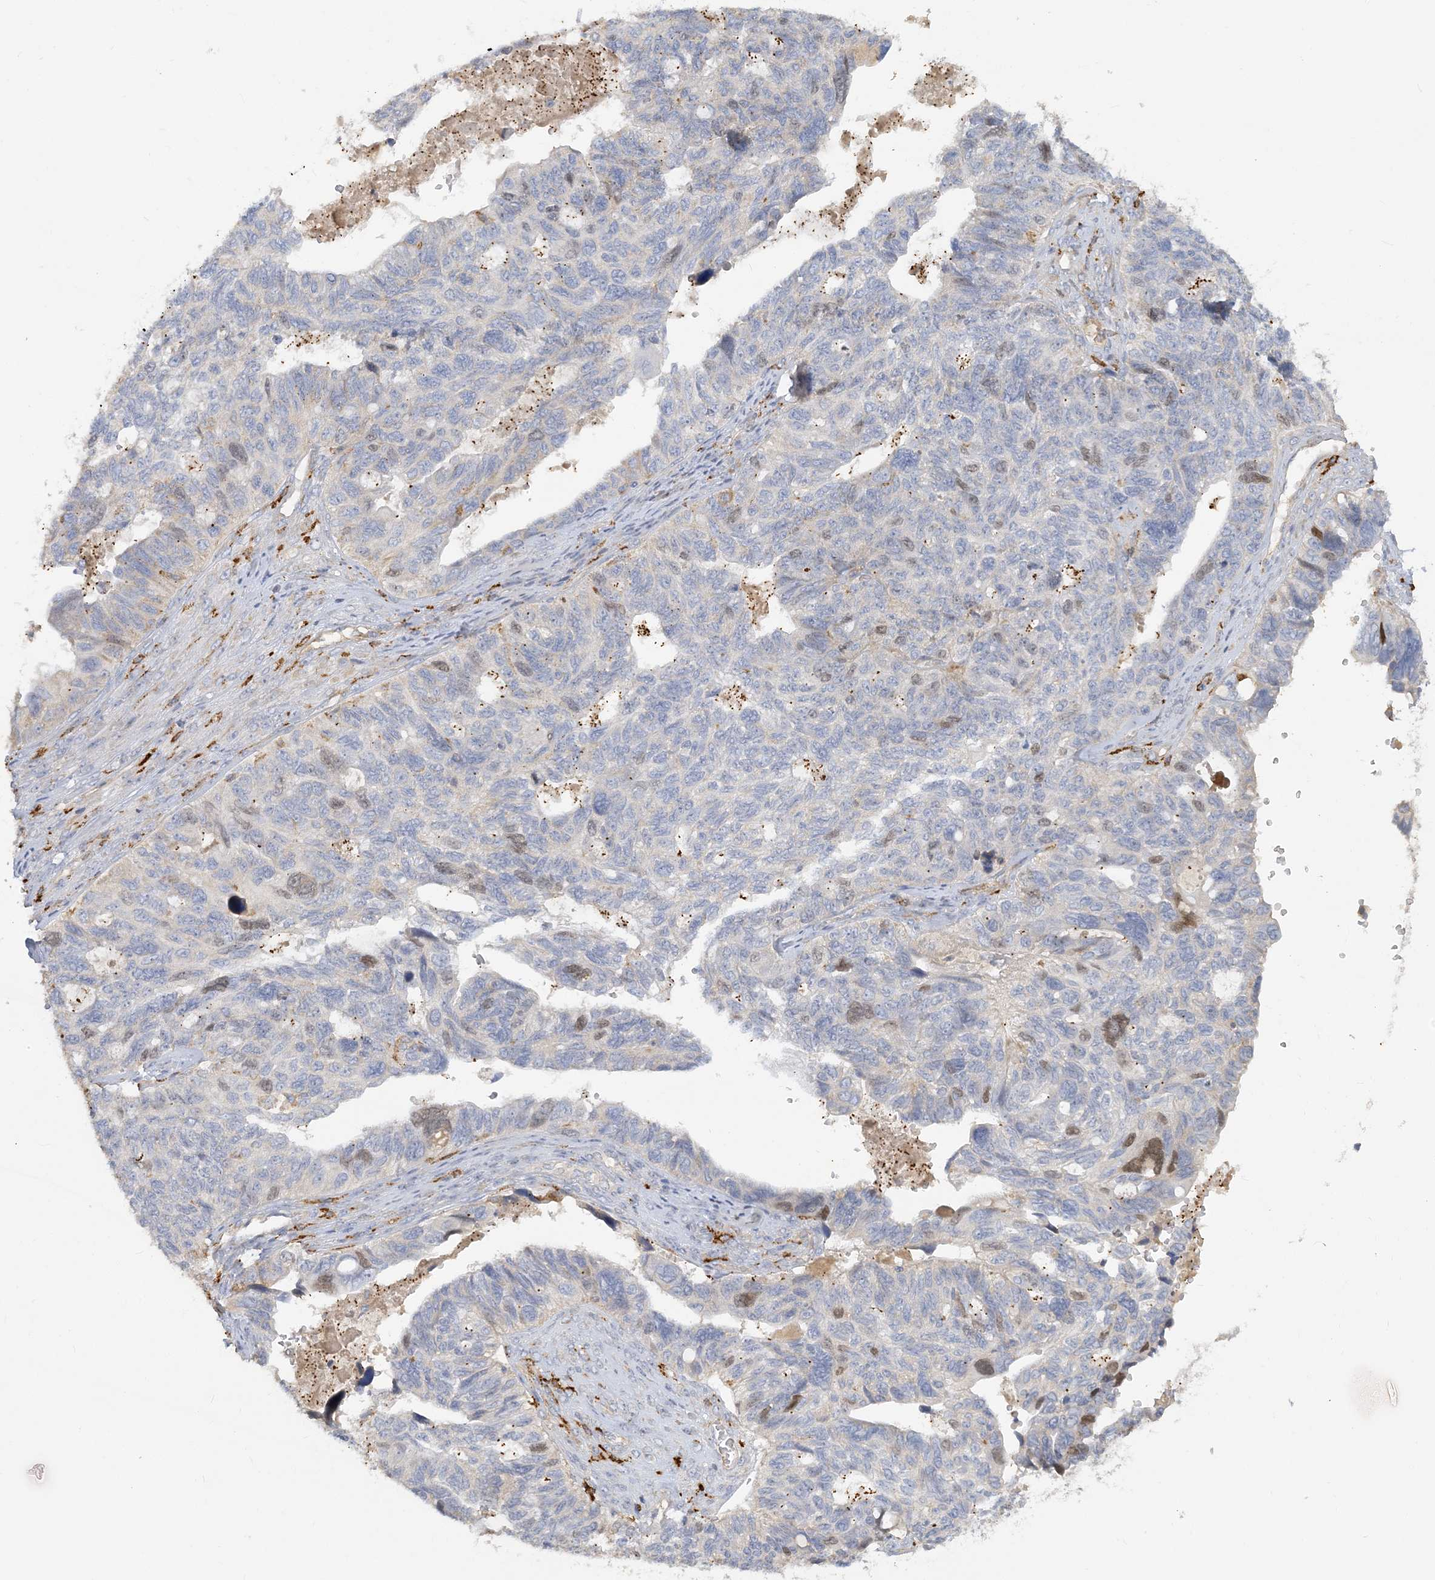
{"staining": {"intensity": "moderate", "quantity": "<25%", "location": "nuclear"}, "tissue": "ovarian cancer", "cell_type": "Tumor cells", "image_type": "cancer", "snomed": [{"axis": "morphology", "description": "Cystadenocarcinoma, serous, NOS"}, {"axis": "topography", "description": "Ovary"}], "caption": "IHC (DAB (3,3'-diaminobenzidine)) staining of human serous cystadenocarcinoma (ovarian) displays moderate nuclear protein staining in approximately <25% of tumor cells.", "gene": "PEAR1", "patient": {"sex": "female", "age": 79}}